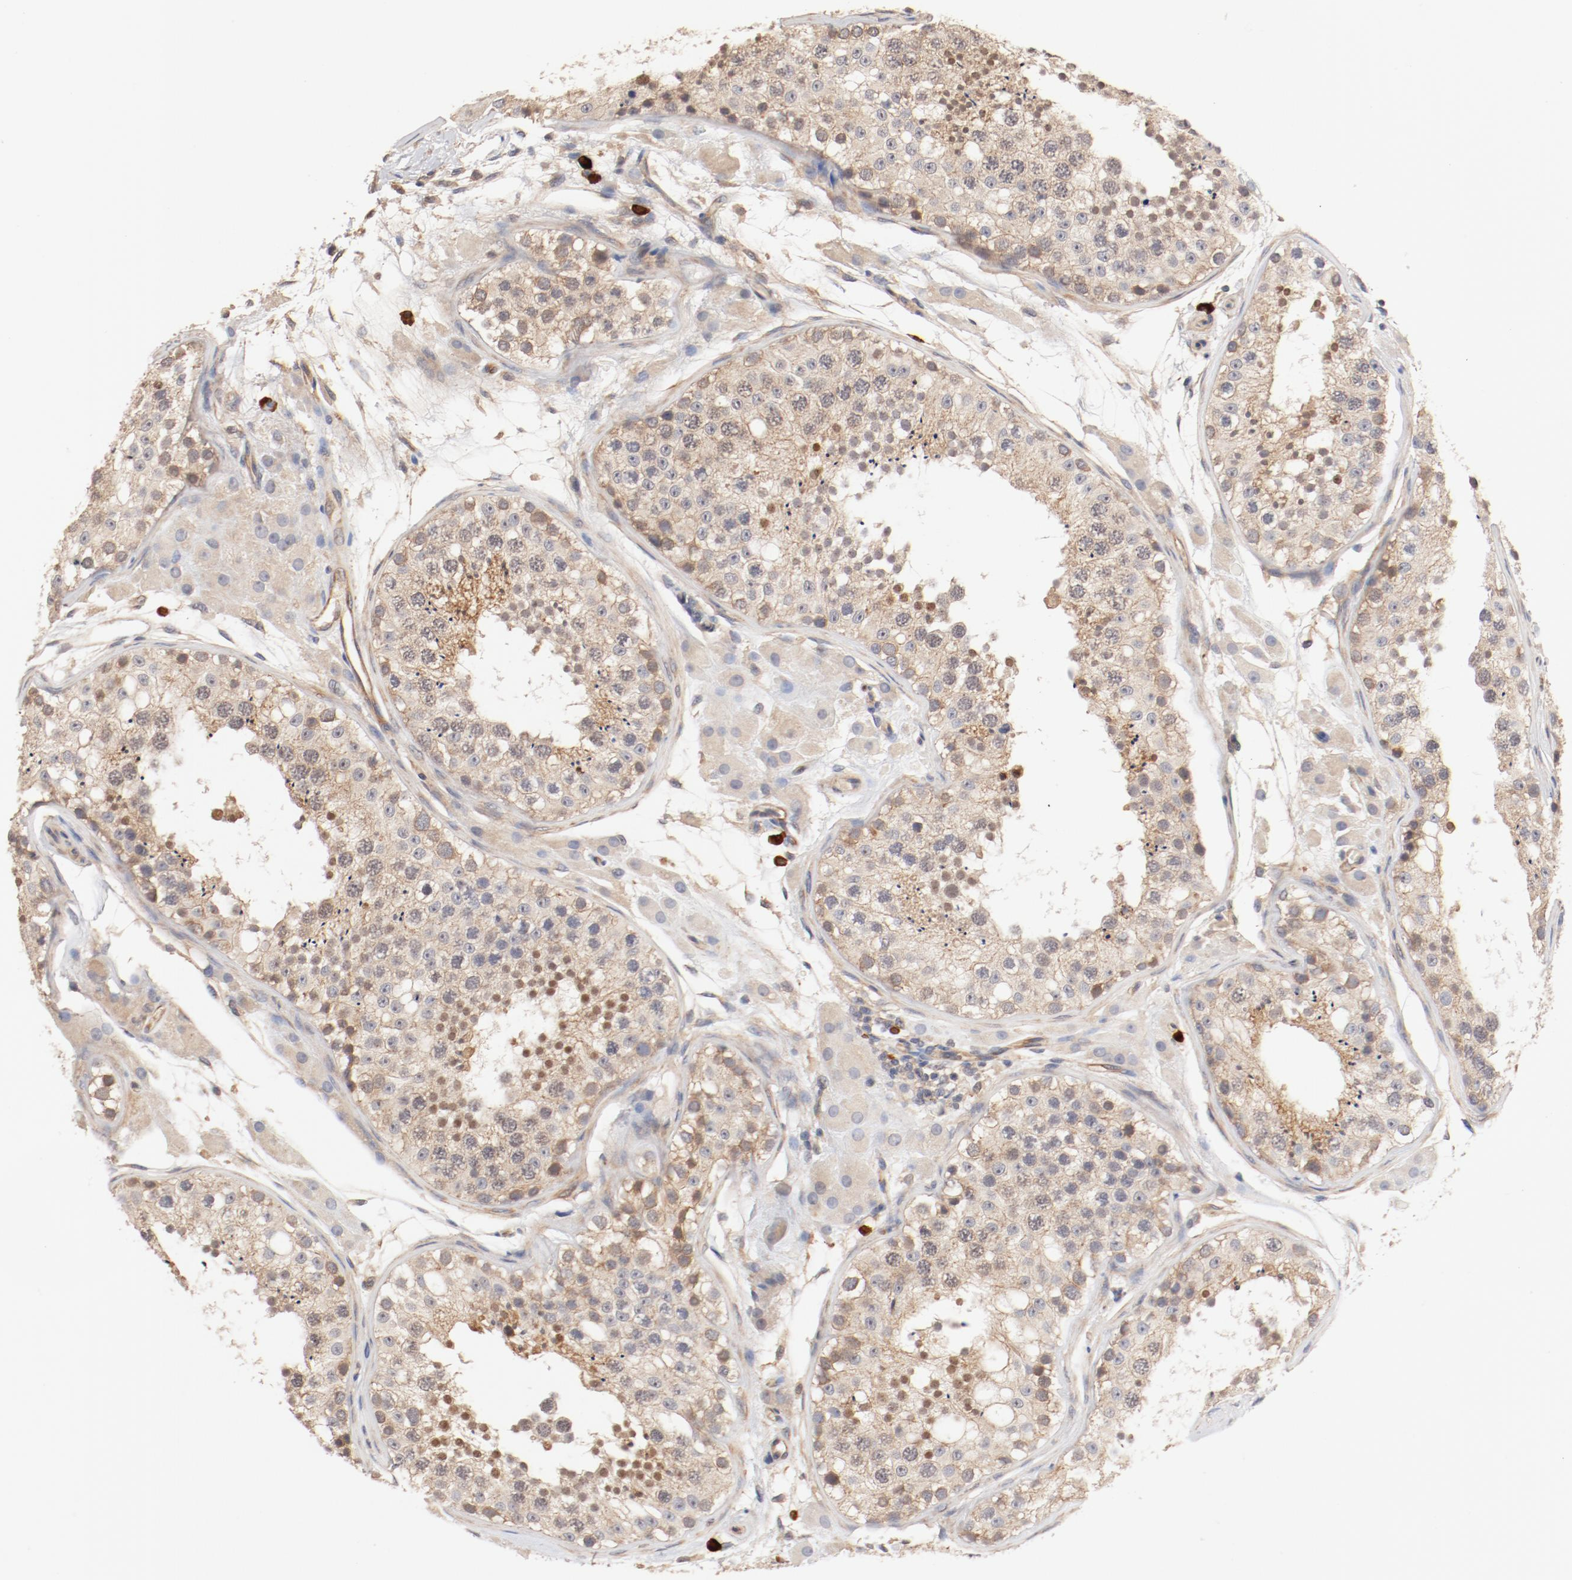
{"staining": {"intensity": "moderate", "quantity": ">75%", "location": "cytoplasmic/membranous,nuclear"}, "tissue": "testis", "cell_type": "Cells in seminiferous ducts", "image_type": "normal", "snomed": [{"axis": "morphology", "description": "Normal tissue, NOS"}, {"axis": "topography", "description": "Testis"}], "caption": "Approximately >75% of cells in seminiferous ducts in normal human testis reveal moderate cytoplasmic/membranous,nuclear protein positivity as visualized by brown immunohistochemical staining.", "gene": "UBE2J1", "patient": {"sex": "male", "age": 26}}